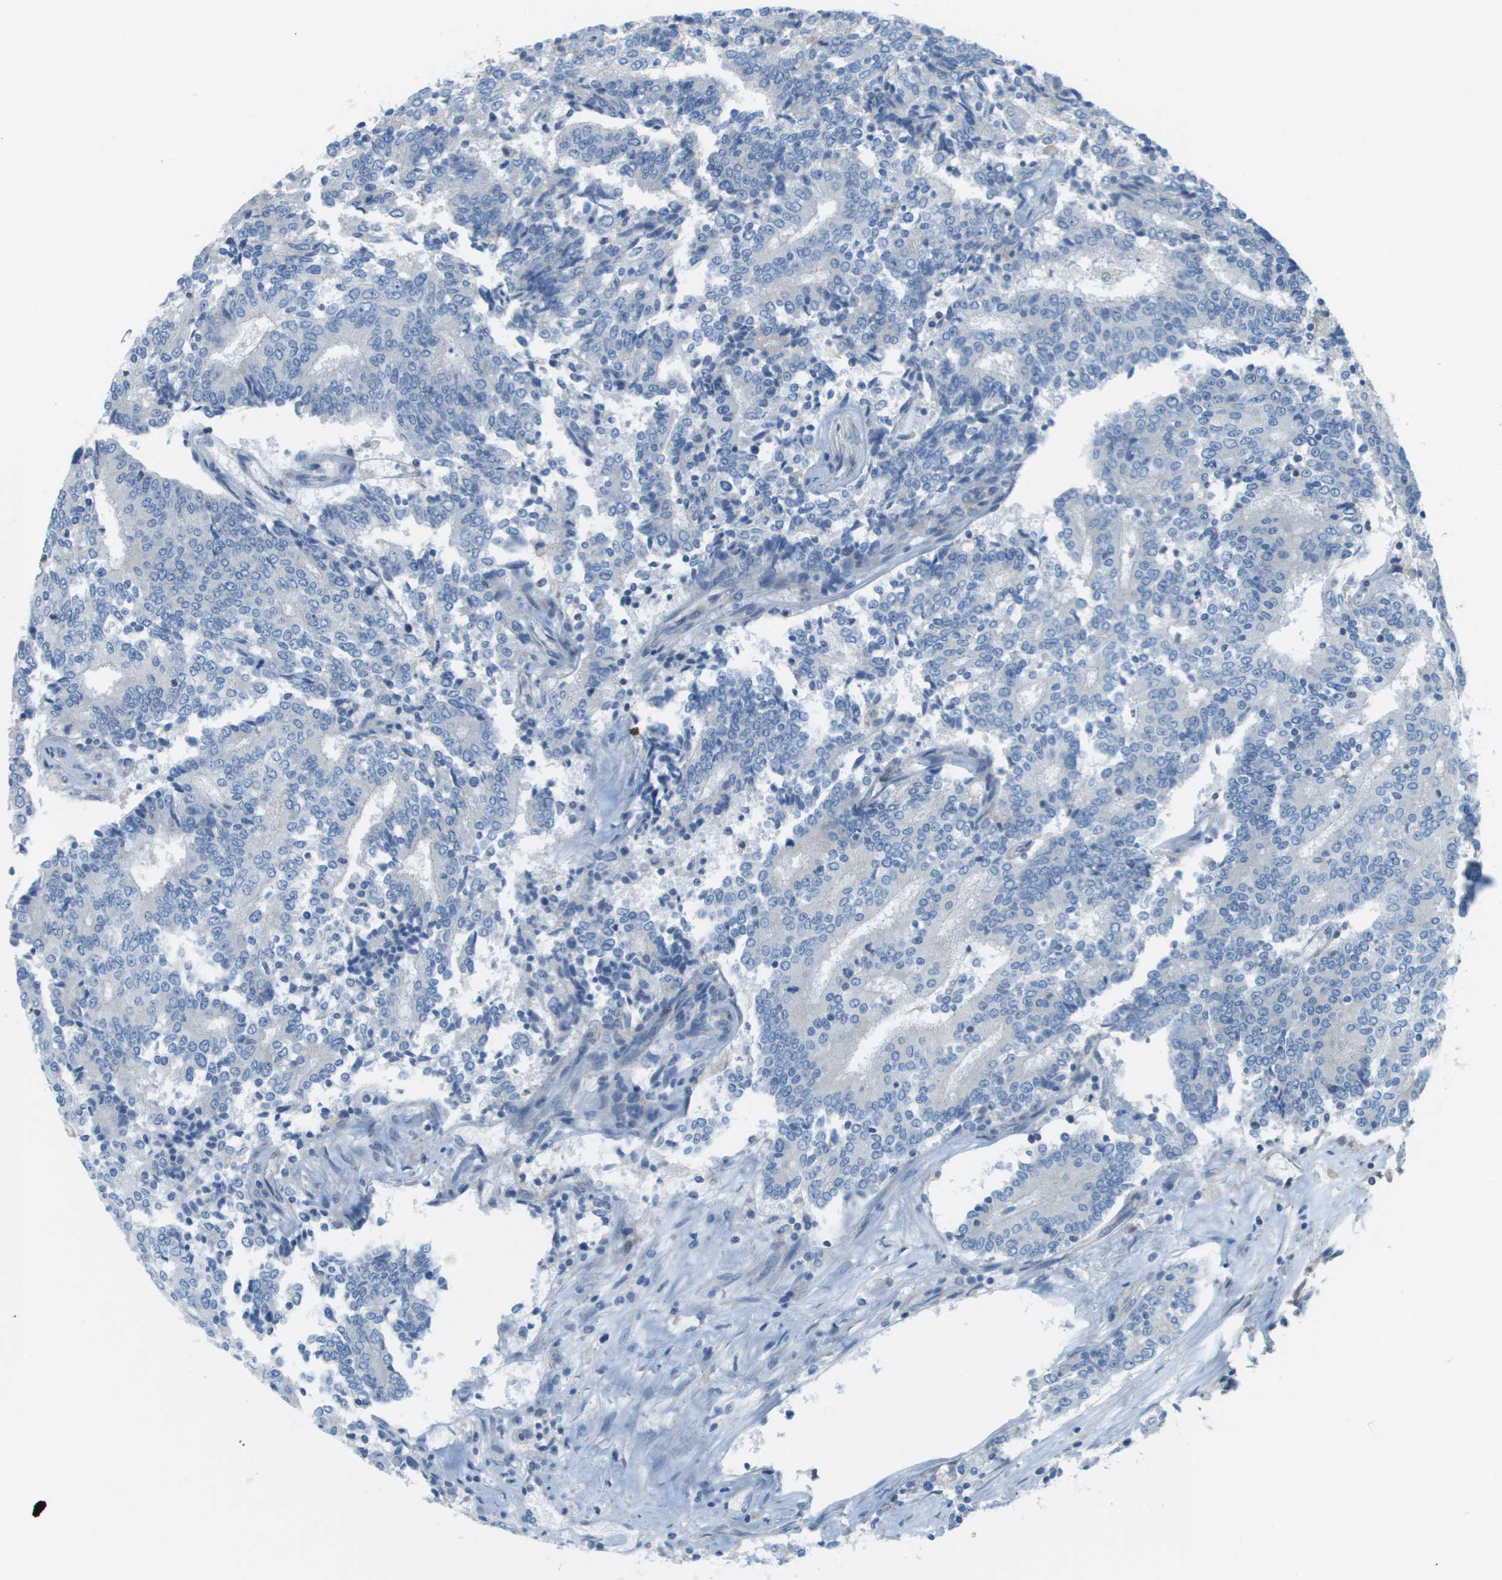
{"staining": {"intensity": "negative", "quantity": "none", "location": "none"}, "tissue": "prostate cancer", "cell_type": "Tumor cells", "image_type": "cancer", "snomed": [{"axis": "morphology", "description": "Normal tissue, NOS"}, {"axis": "morphology", "description": "Adenocarcinoma, High grade"}, {"axis": "topography", "description": "Prostate"}, {"axis": "topography", "description": "Seminal veicle"}], "caption": "Tumor cells are negative for protein expression in human prostate cancer (high-grade adenocarcinoma). (DAB immunohistochemistry visualized using brightfield microscopy, high magnification).", "gene": "DNAJB11", "patient": {"sex": "male", "age": 55}}